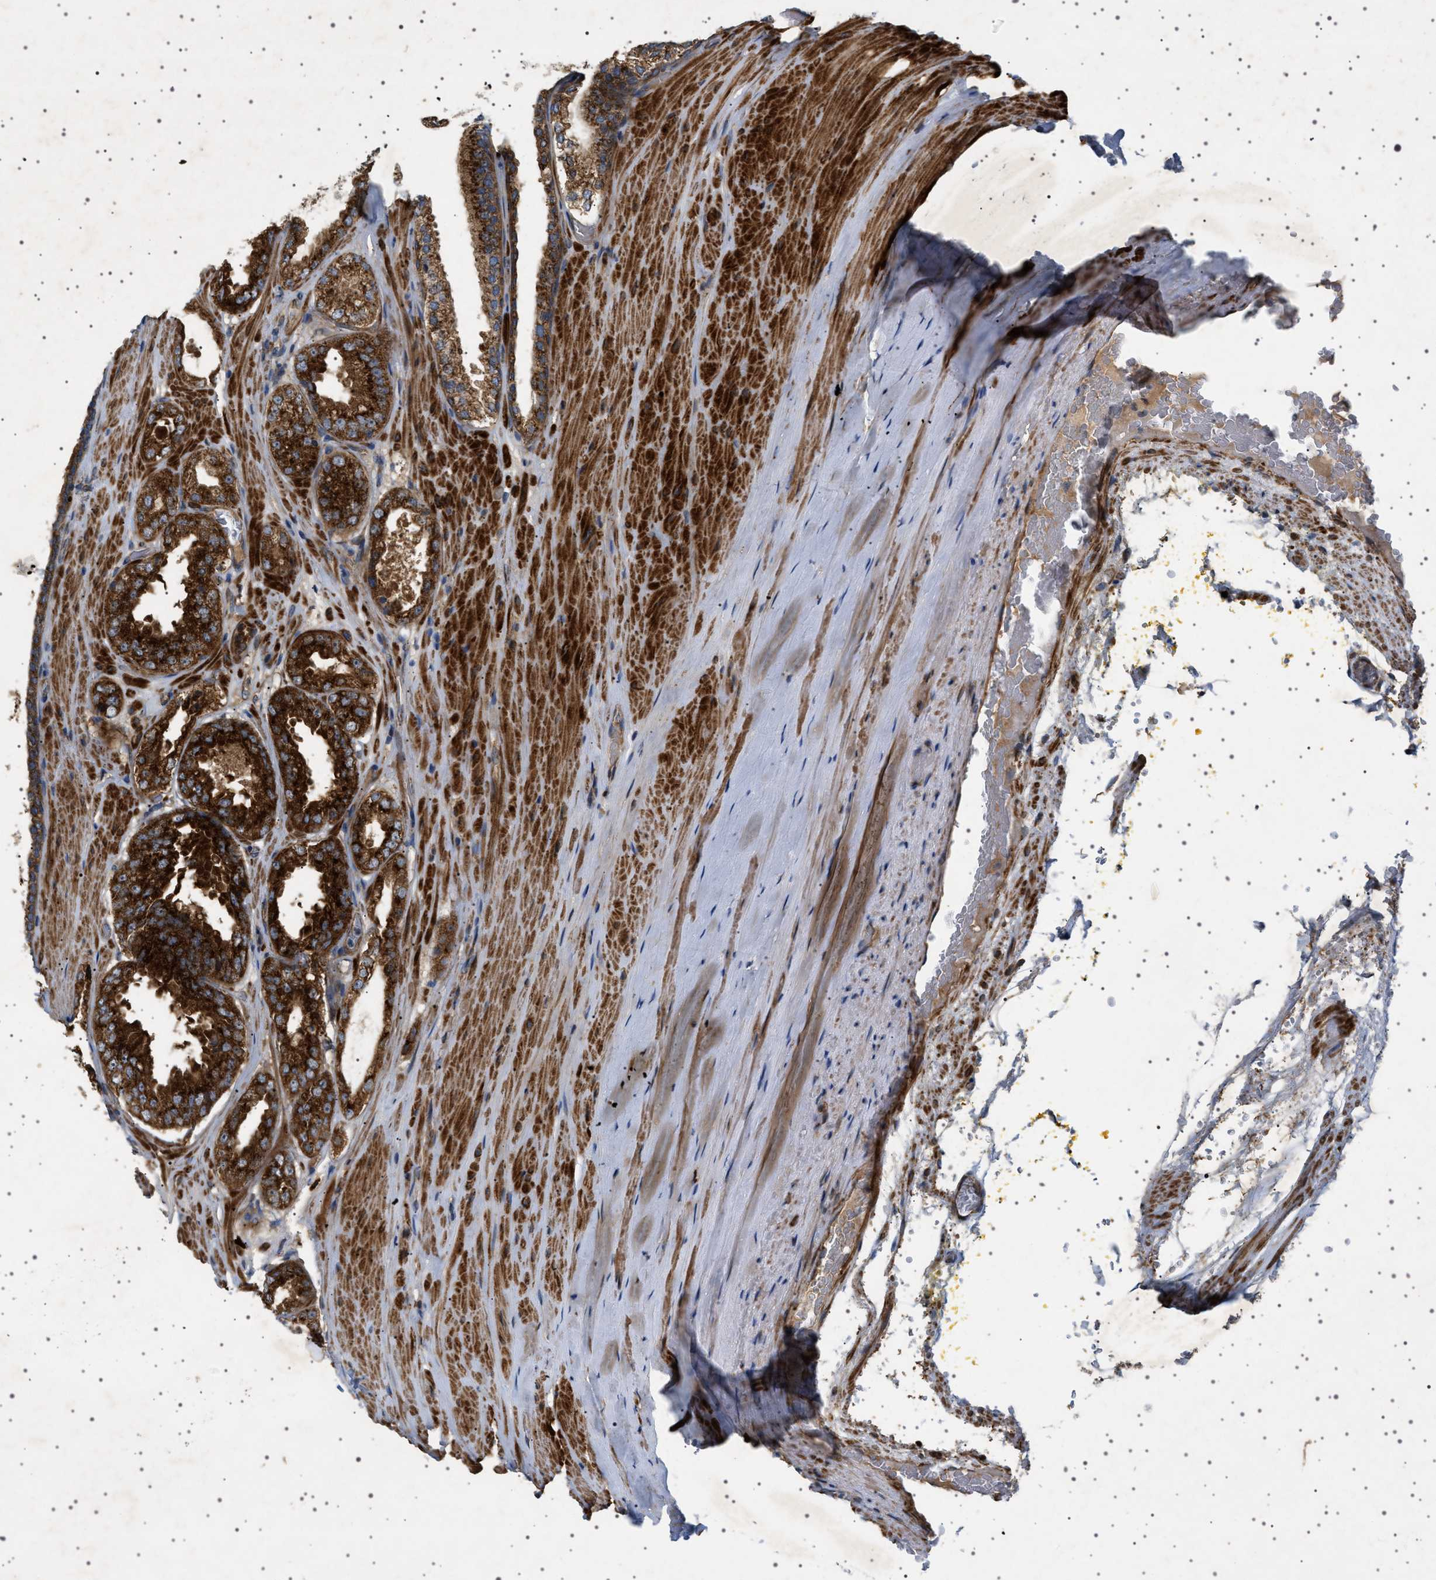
{"staining": {"intensity": "strong", "quantity": ">75%", "location": "cytoplasmic/membranous"}, "tissue": "prostate cancer", "cell_type": "Tumor cells", "image_type": "cancer", "snomed": [{"axis": "morphology", "description": "Adenocarcinoma, High grade"}, {"axis": "topography", "description": "Prostate"}], "caption": "A photomicrograph of human high-grade adenocarcinoma (prostate) stained for a protein shows strong cytoplasmic/membranous brown staining in tumor cells. (Stains: DAB (3,3'-diaminobenzidine) in brown, nuclei in blue, Microscopy: brightfield microscopy at high magnification).", "gene": "CCDC186", "patient": {"sex": "male", "age": 65}}